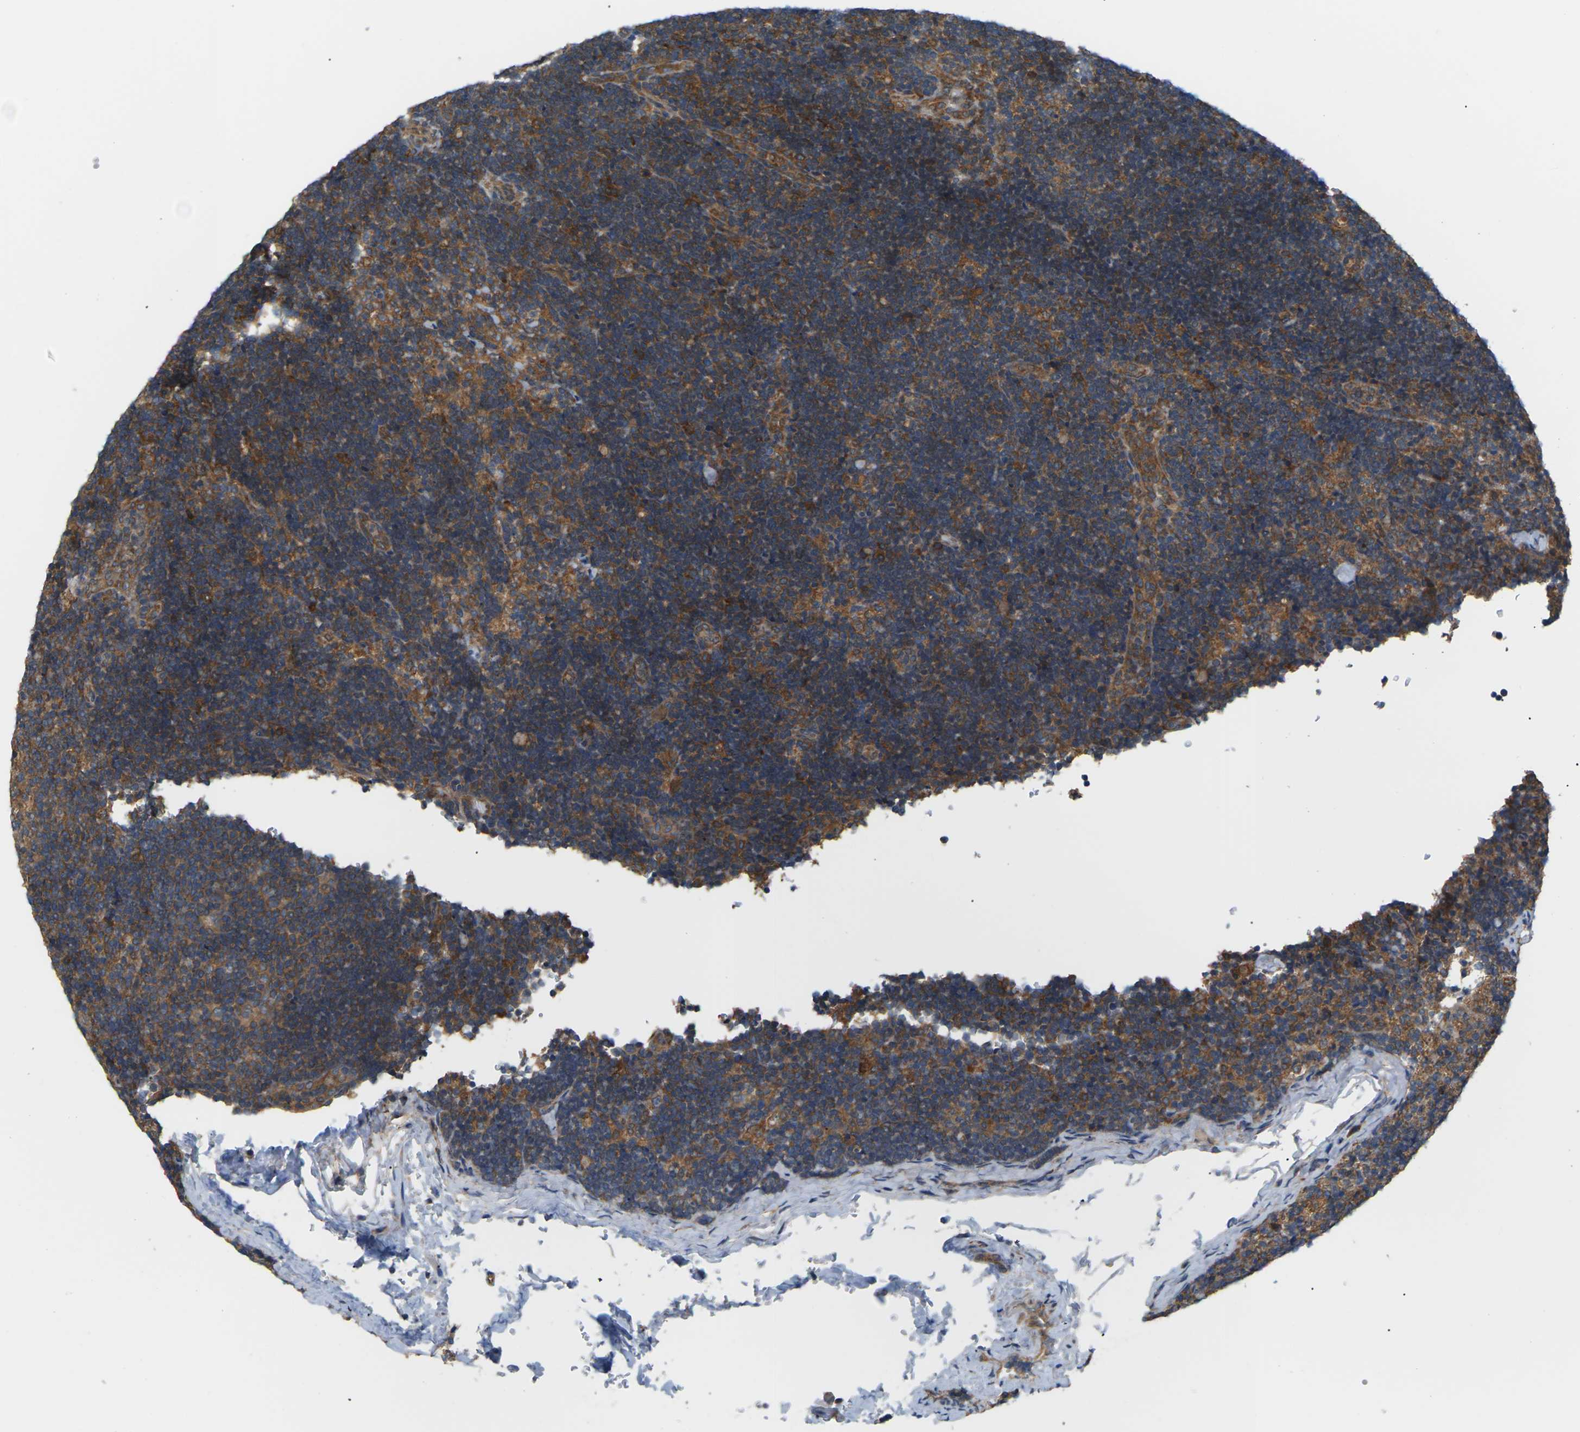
{"staining": {"intensity": "moderate", "quantity": ">75%", "location": "cytoplasmic/membranous"}, "tissue": "lymph node", "cell_type": "Germinal center cells", "image_type": "normal", "snomed": [{"axis": "morphology", "description": "Normal tissue, NOS"}, {"axis": "topography", "description": "Lymph node"}], "caption": "Immunohistochemistry photomicrograph of normal lymph node stained for a protein (brown), which reveals medium levels of moderate cytoplasmic/membranous expression in approximately >75% of germinal center cells.", "gene": "NRAS", "patient": {"sex": "female", "age": 14}}